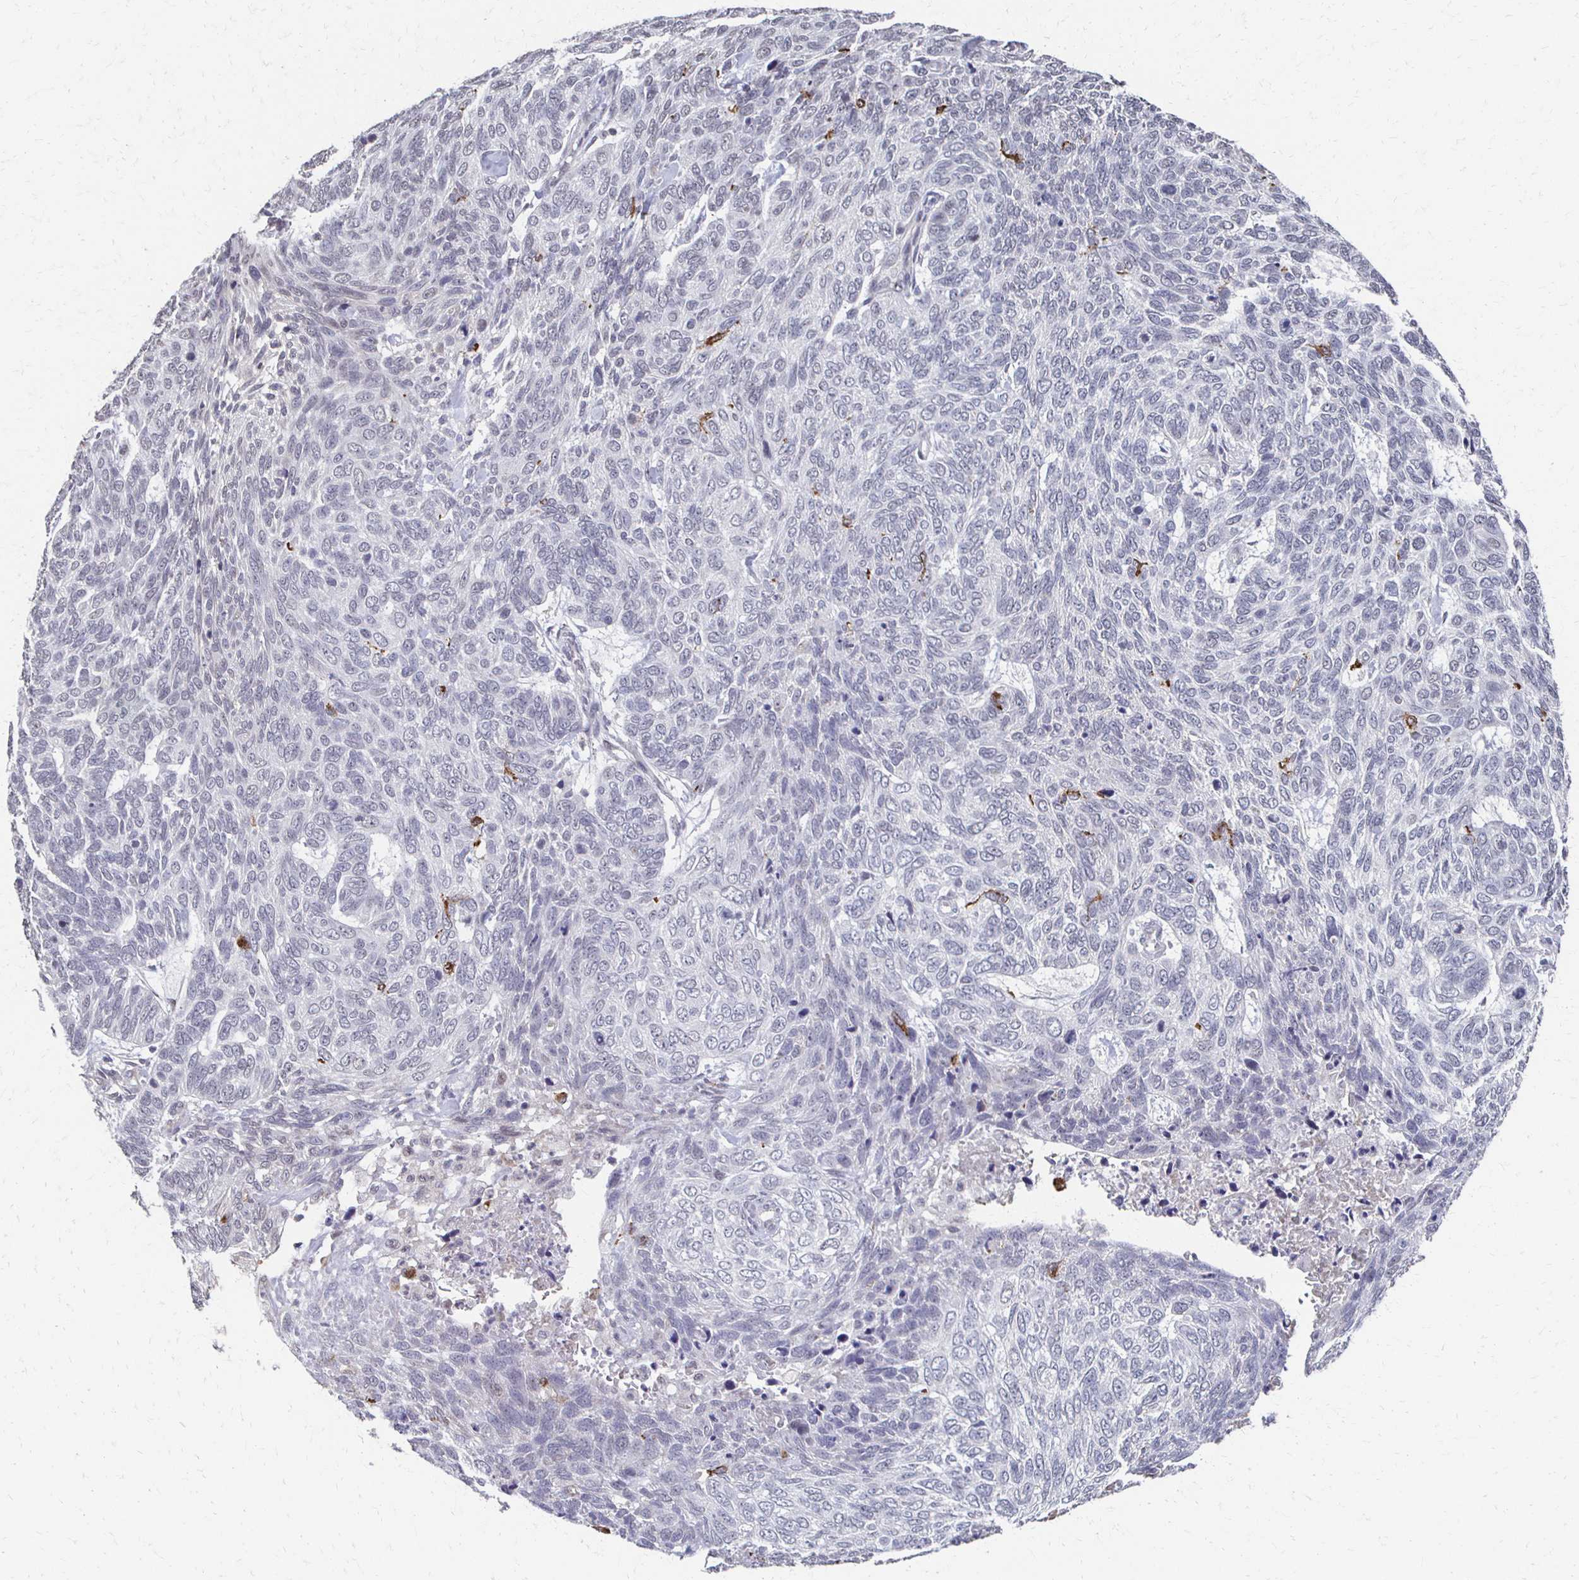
{"staining": {"intensity": "negative", "quantity": "none", "location": "none"}, "tissue": "skin cancer", "cell_type": "Tumor cells", "image_type": "cancer", "snomed": [{"axis": "morphology", "description": "Basal cell carcinoma"}, {"axis": "topography", "description": "Skin"}], "caption": "A photomicrograph of human skin cancer (basal cell carcinoma) is negative for staining in tumor cells.", "gene": "DAB1", "patient": {"sex": "female", "age": 65}}